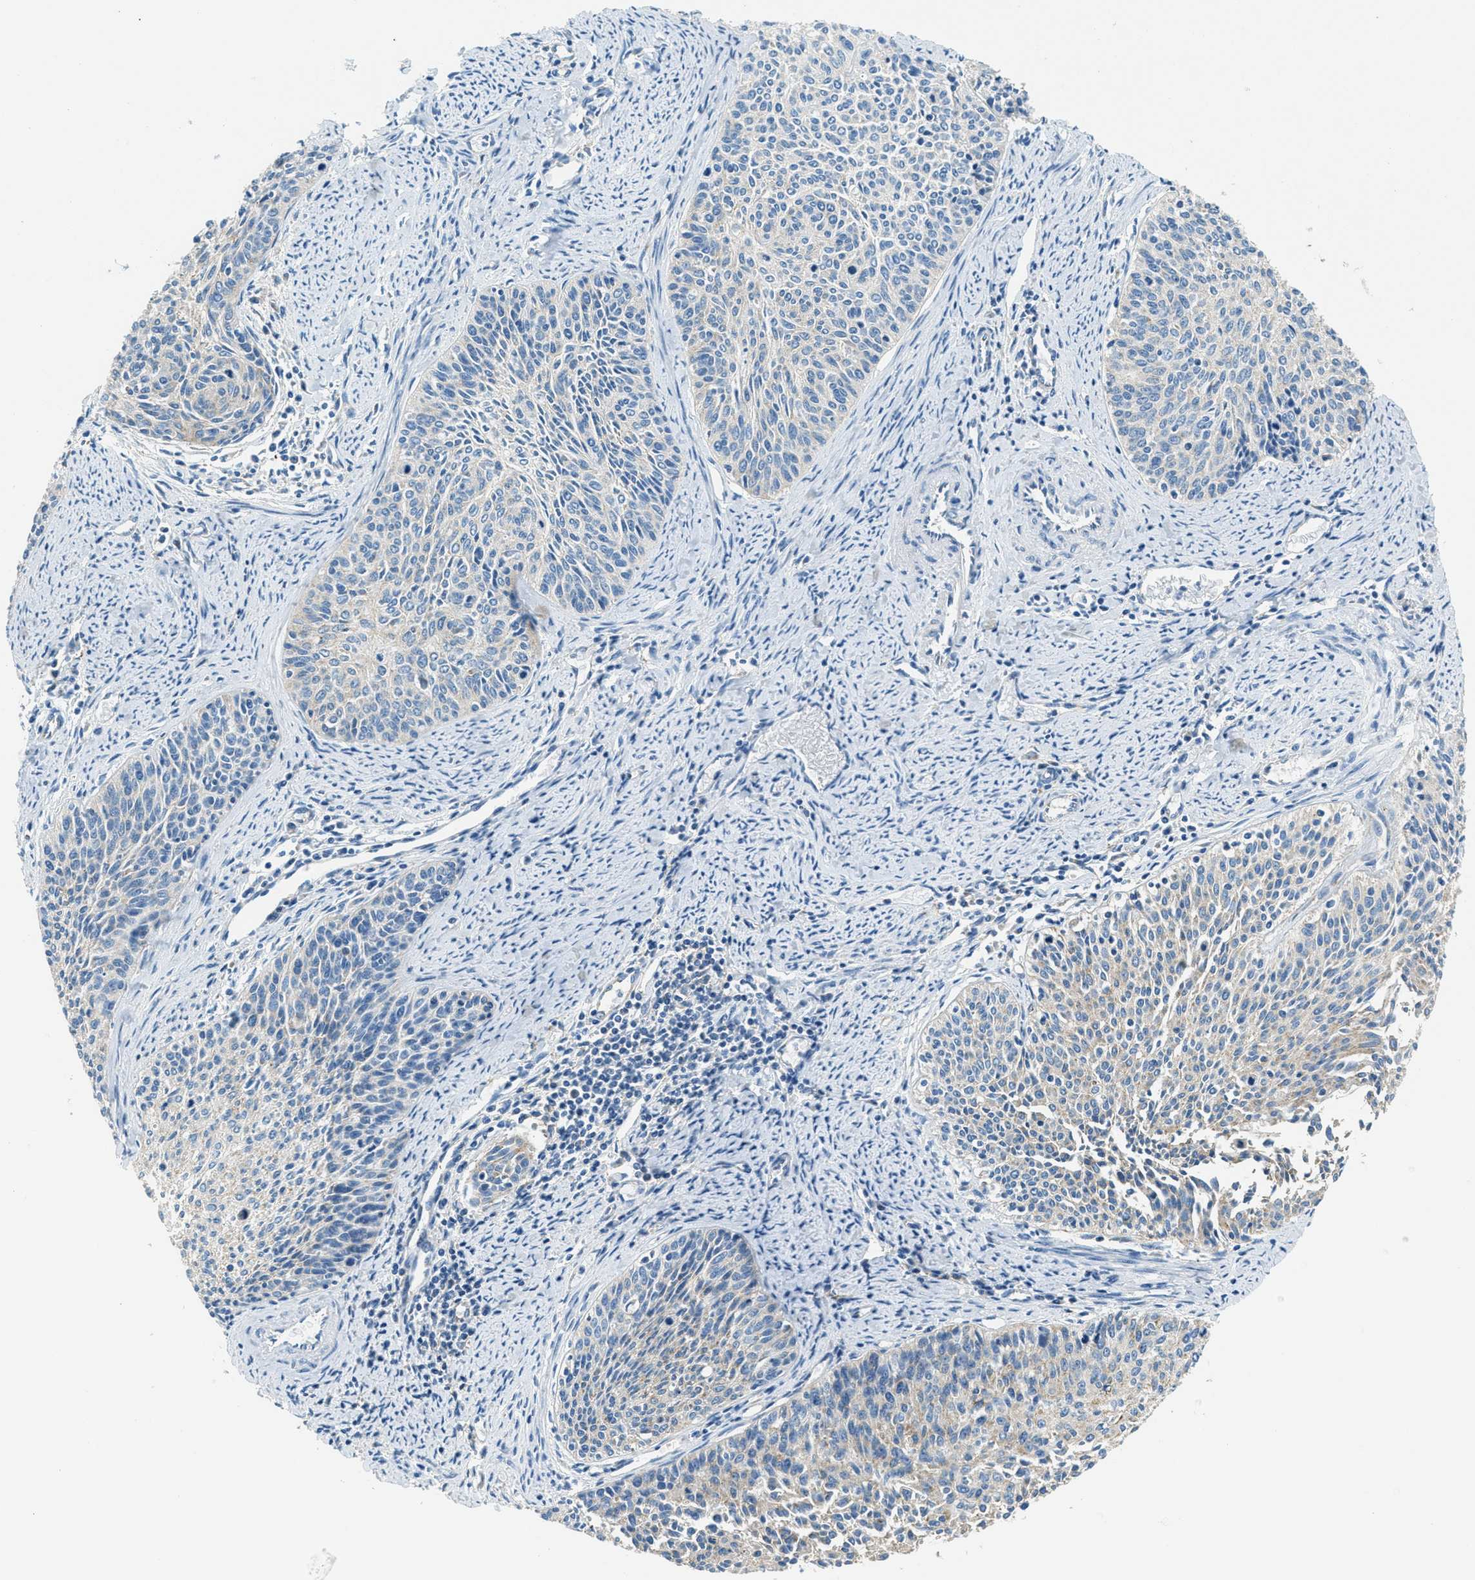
{"staining": {"intensity": "moderate", "quantity": "<25%", "location": "cytoplasmic/membranous"}, "tissue": "cervical cancer", "cell_type": "Tumor cells", "image_type": "cancer", "snomed": [{"axis": "morphology", "description": "Squamous cell carcinoma, NOS"}, {"axis": "topography", "description": "Cervix"}], "caption": "Immunohistochemical staining of squamous cell carcinoma (cervical) reveals moderate cytoplasmic/membranous protein expression in about <25% of tumor cells.", "gene": "AP2B1", "patient": {"sex": "female", "age": 55}}